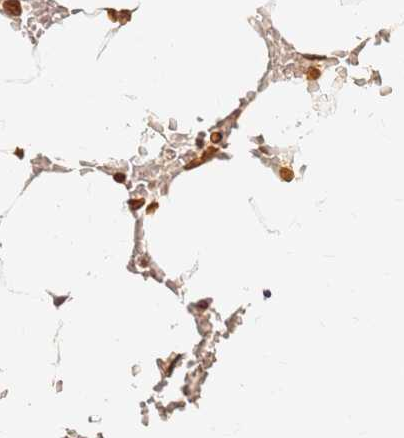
{"staining": {"intensity": "strong", "quantity": "25%-75%", "location": "nuclear"}, "tissue": "bone marrow", "cell_type": "Hematopoietic cells", "image_type": "normal", "snomed": [{"axis": "morphology", "description": "Normal tissue, NOS"}, {"axis": "topography", "description": "Bone marrow"}], "caption": "Immunohistochemical staining of normal human bone marrow exhibits high levels of strong nuclear staining in approximately 25%-75% of hematopoietic cells.", "gene": "C6orf141", "patient": {"sex": "male", "age": 70}}